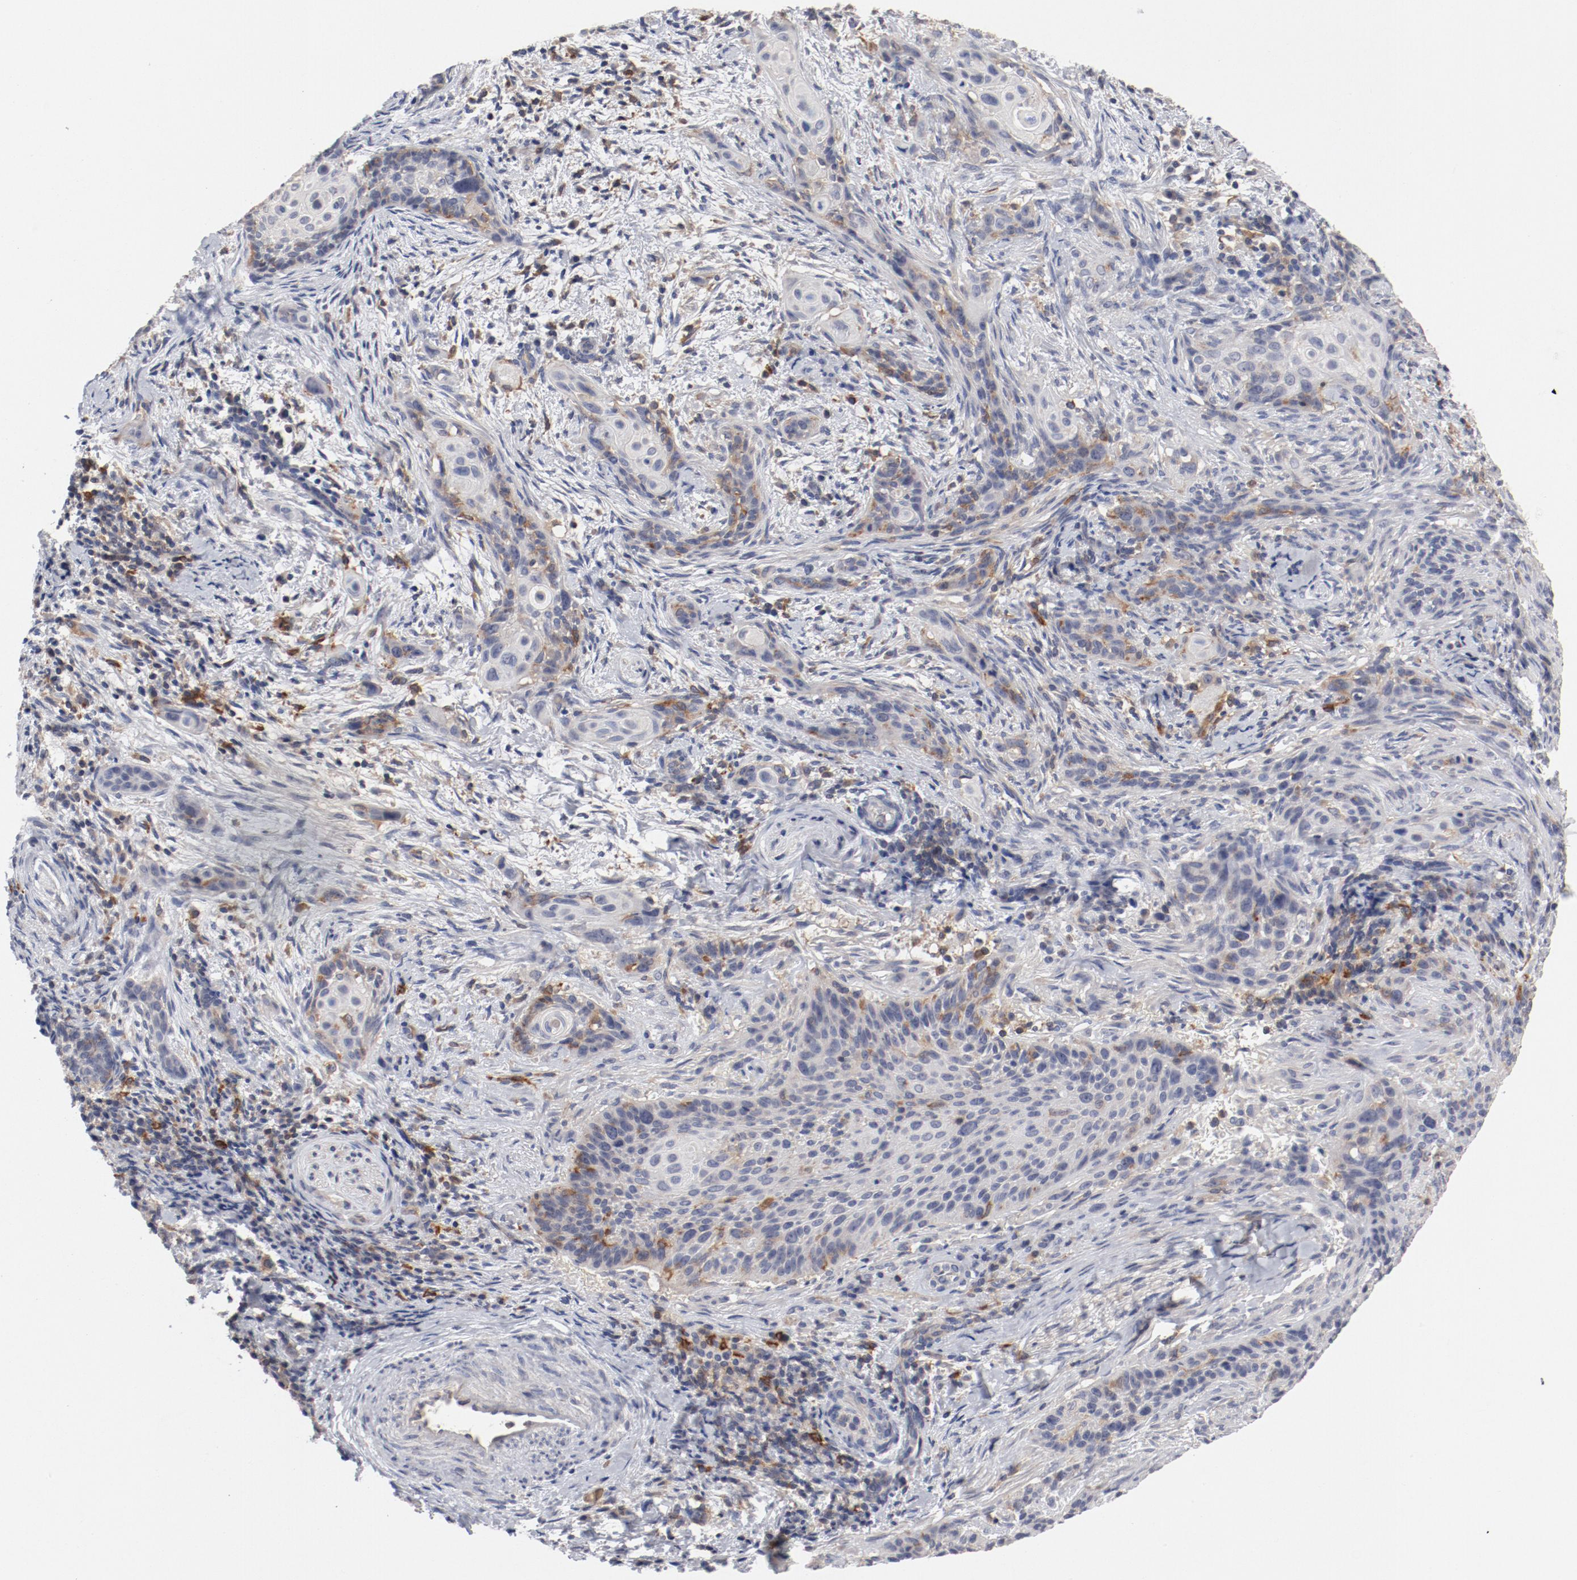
{"staining": {"intensity": "moderate", "quantity": "25%-75%", "location": "cytoplasmic/membranous"}, "tissue": "cervical cancer", "cell_type": "Tumor cells", "image_type": "cancer", "snomed": [{"axis": "morphology", "description": "Squamous cell carcinoma, NOS"}, {"axis": "topography", "description": "Cervix"}], "caption": "The immunohistochemical stain highlights moderate cytoplasmic/membranous expression in tumor cells of cervical cancer tissue. The staining is performed using DAB brown chromogen to label protein expression. The nuclei are counter-stained blue using hematoxylin.", "gene": "CBL", "patient": {"sex": "female", "age": 33}}